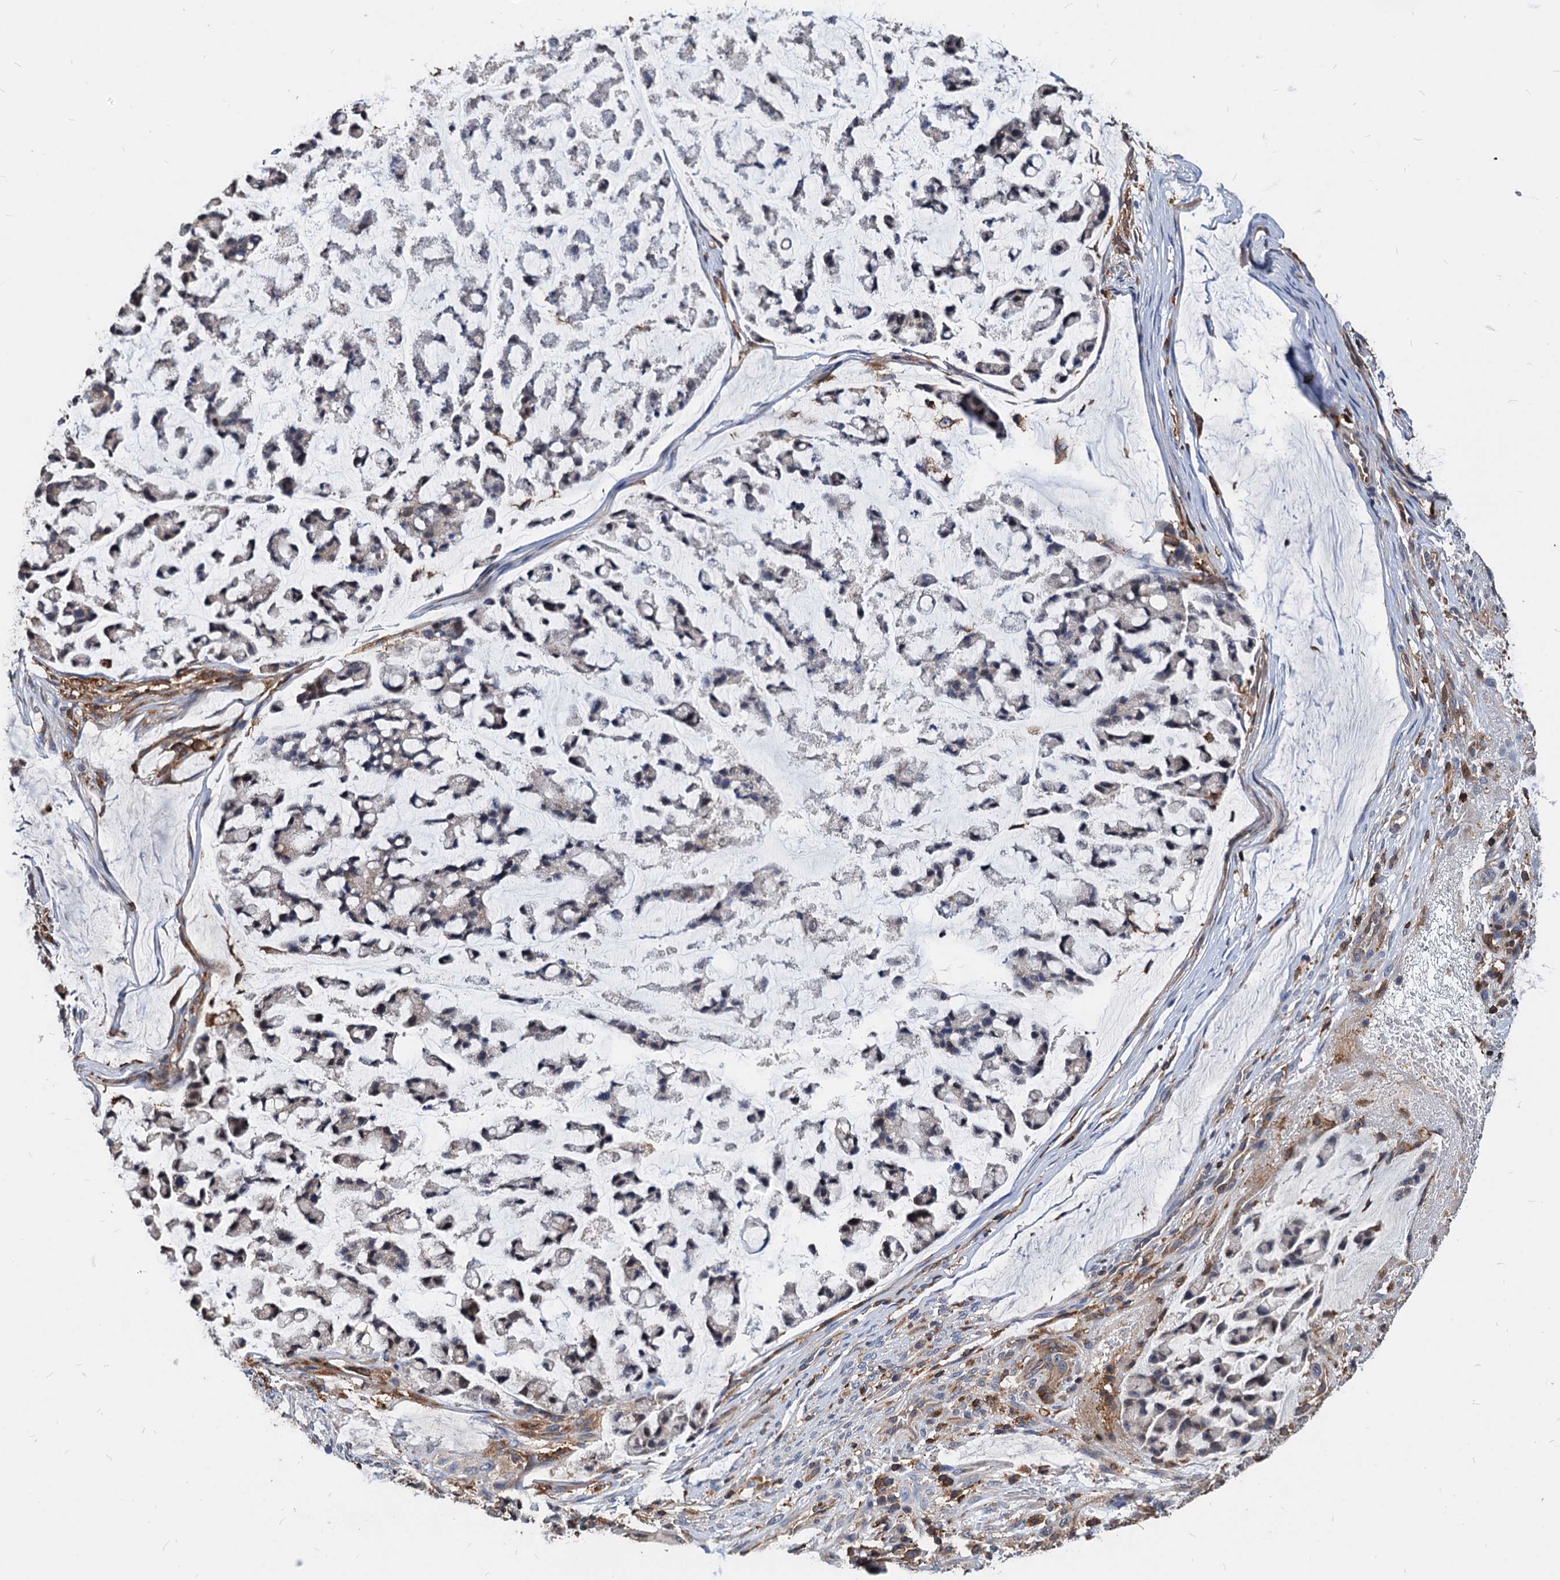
{"staining": {"intensity": "weak", "quantity": "25%-75%", "location": "cytoplasmic/membranous"}, "tissue": "stomach cancer", "cell_type": "Tumor cells", "image_type": "cancer", "snomed": [{"axis": "morphology", "description": "Adenocarcinoma, NOS"}, {"axis": "topography", "description": "Stomach, lower"}], "caption": "This image displays immunohistochemistry staining of stomach cancer (adenocarcinoma), with low weak cytoplasmic/membranous expression in about 25%-75% of tumor cells.", "gene": "LCP2", "patient": {"sex": "male", "age": 67}}